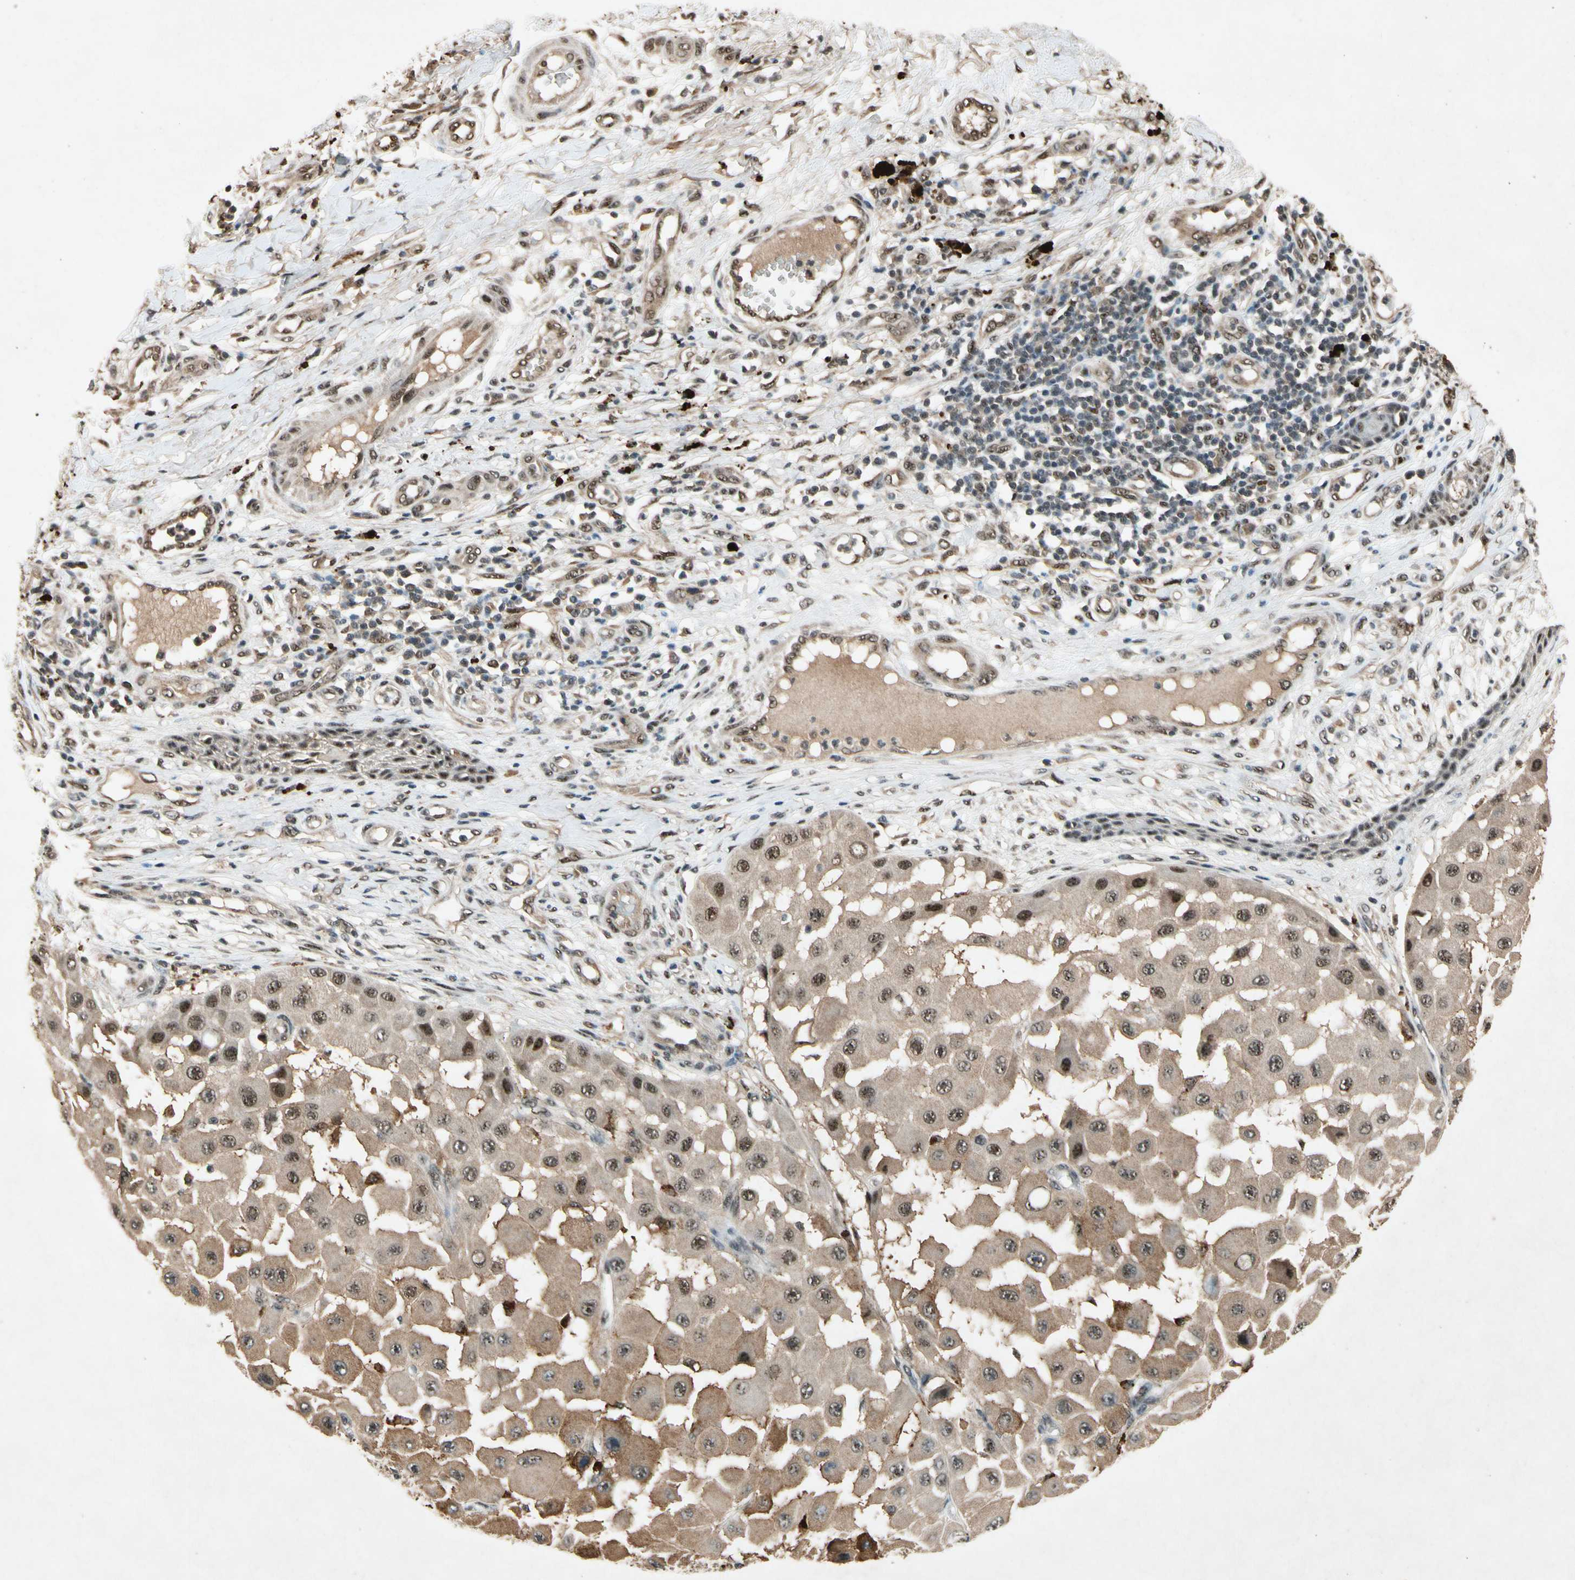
{"staining": {"intensity": "moderate", "quantity": ">75%", "location": "cytoplasmic/membranous,nuclear"}, "tissue": "melanoma", "cell_type": "Tumor cells", "image_type": "cancer", "snomed": [{"axis": "morphology", "description": "Malignant melanoma, NOS"}, {"axis": "topography", "description": "Skin"}], "caption": "An immunohistochemistry photomicrograph of neoplastic tissue is shown. Protein staining in brown shows moderate cytoplasmic/membranous and nuclear positivity in malignant melanoma within tumor cells. The staining is performed using DAB (3,3'-diaminobenzidine) brown chromogen to label protein expression. The nuclei are counter-stained blue using hematoxylin.", "gene": "PML", "patient": {"sex": "female", "age": 81}}